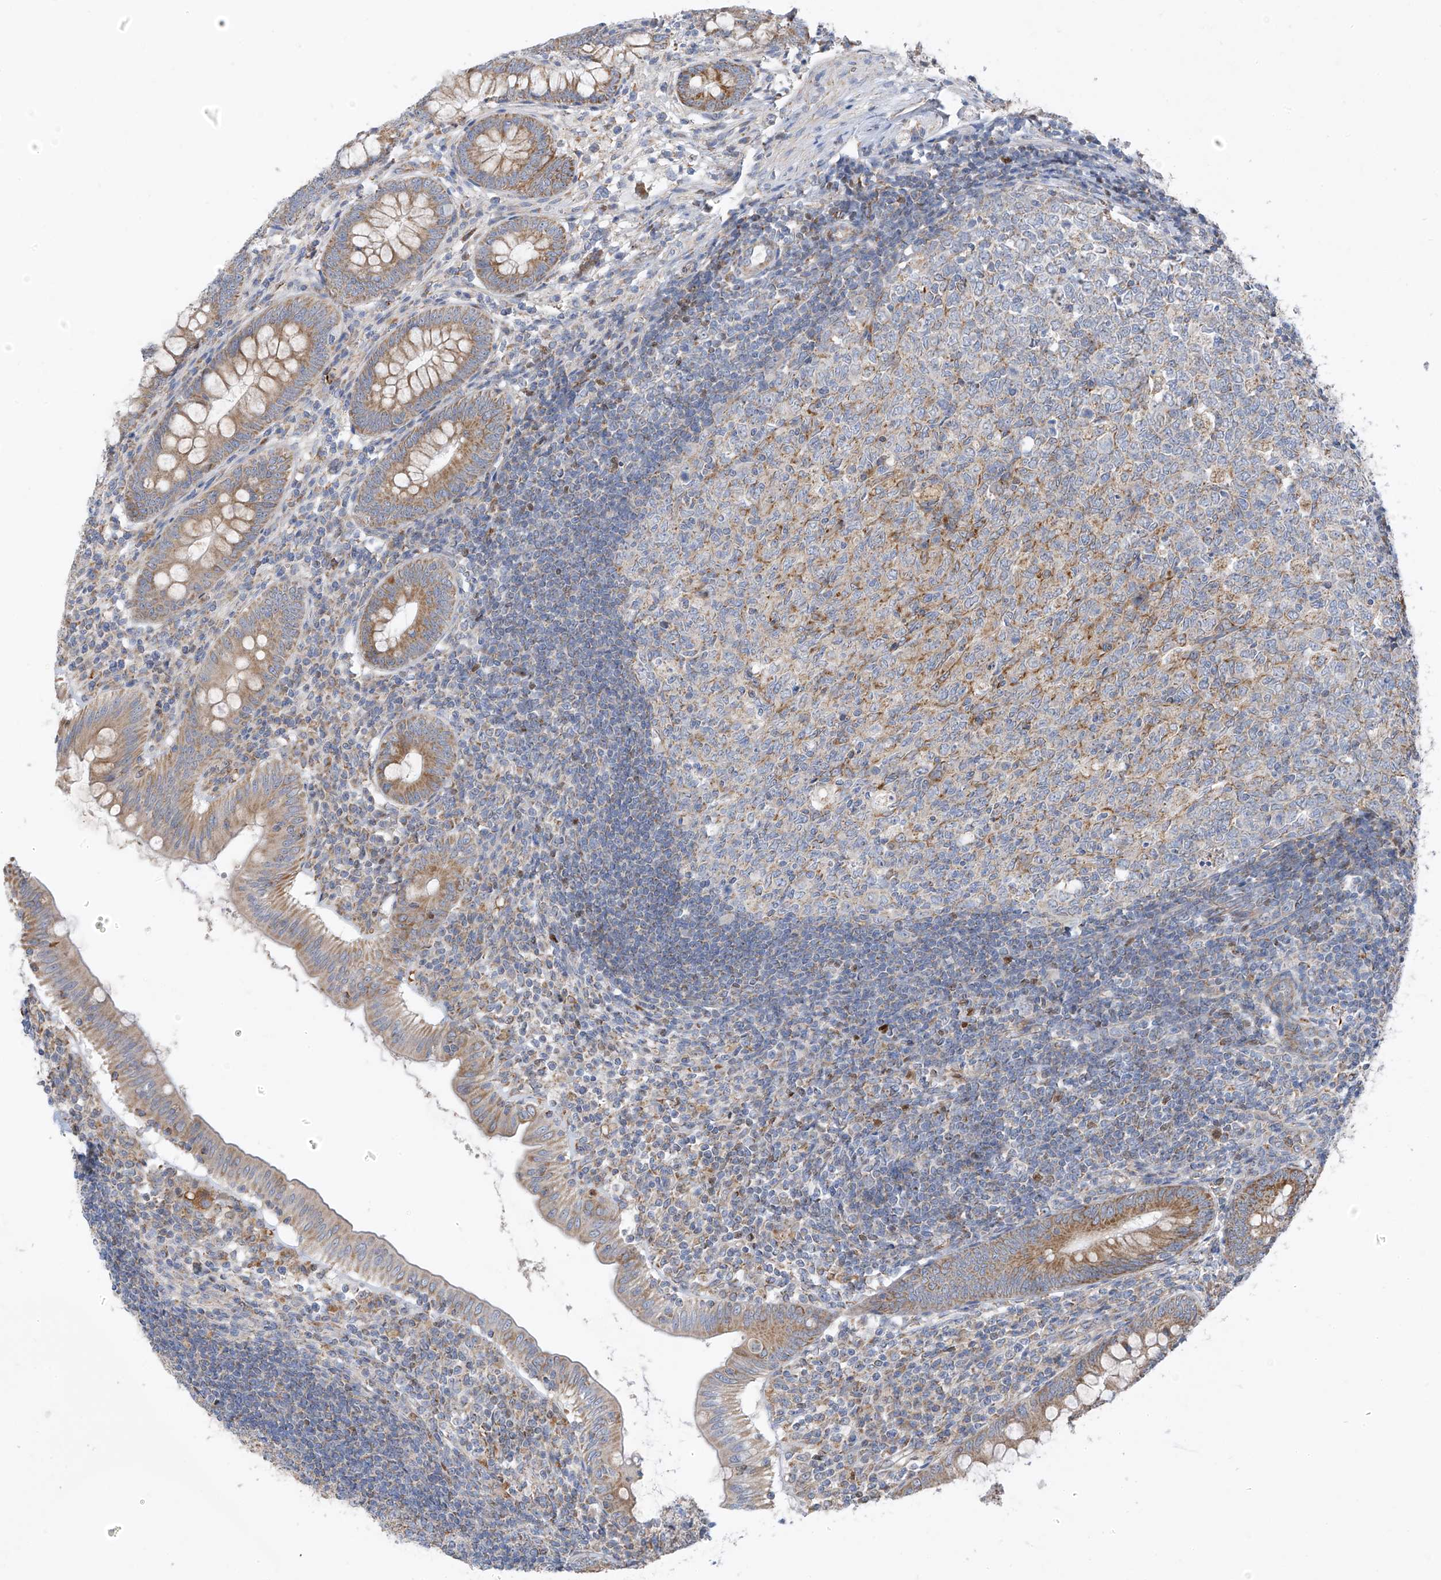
{"staining": {"intensity": "moderate", "quantity": ">75%", "location": "cytoplasmic/membranous"}, "tissue": "appendix", "cell_type": "Glandular cells", "image_type": "normal", "snomed": [{"axis": "morphology", "description": "Normal tissue, NOS"}, {"axis": "topography", "description": "Appendix"}], "caption": "Immunohistochemical staining of normal human appendix exhibits moderate cytoplasmic/membranous protein staining in approximately >75% of glandular cells.", "gene": "EOMES", "patient": {"sex": "male", "age": 14}}